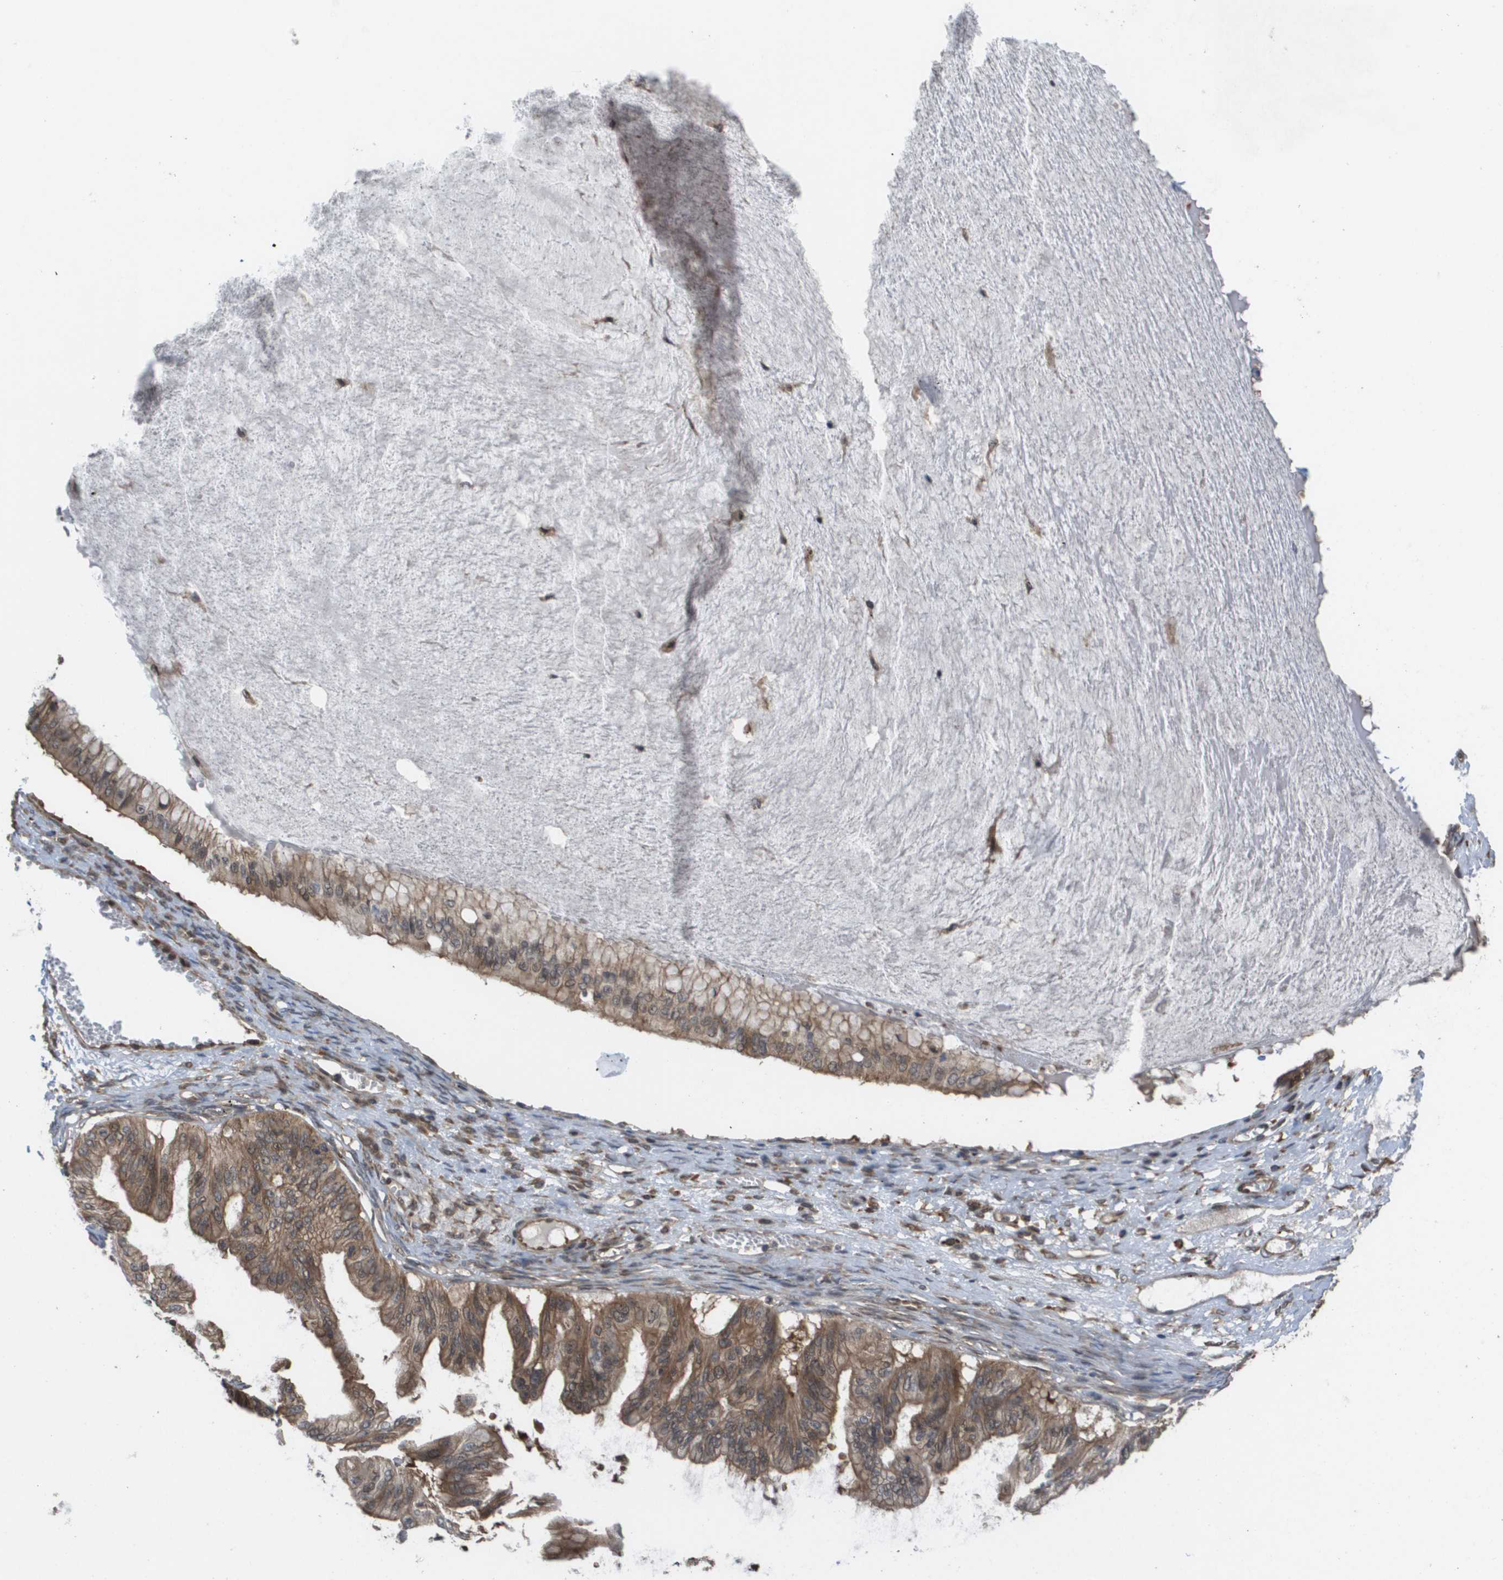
{"staining": {"intensity": "moderate", "quantity": ">75%", "location": "cytoplasmic/membranous"}, "tissue": "ovarian cancer", "cell_type": "Tumor cells", "image_type": "cancer", "snomed": [{"axis": "morphology", "description": "Cystadenocarcinoma, mucinous, NOS"}, {"axis": "topography", "description": "Ovary"}], "caption": "Human ovarian cancer stained for a protein (brown) demonstrates moderate cytoplasmic/membranous positive staining in about >75% of tumor cells.", "gene": "CTPS2", "patient": {"sex": "female", "age": 57}}